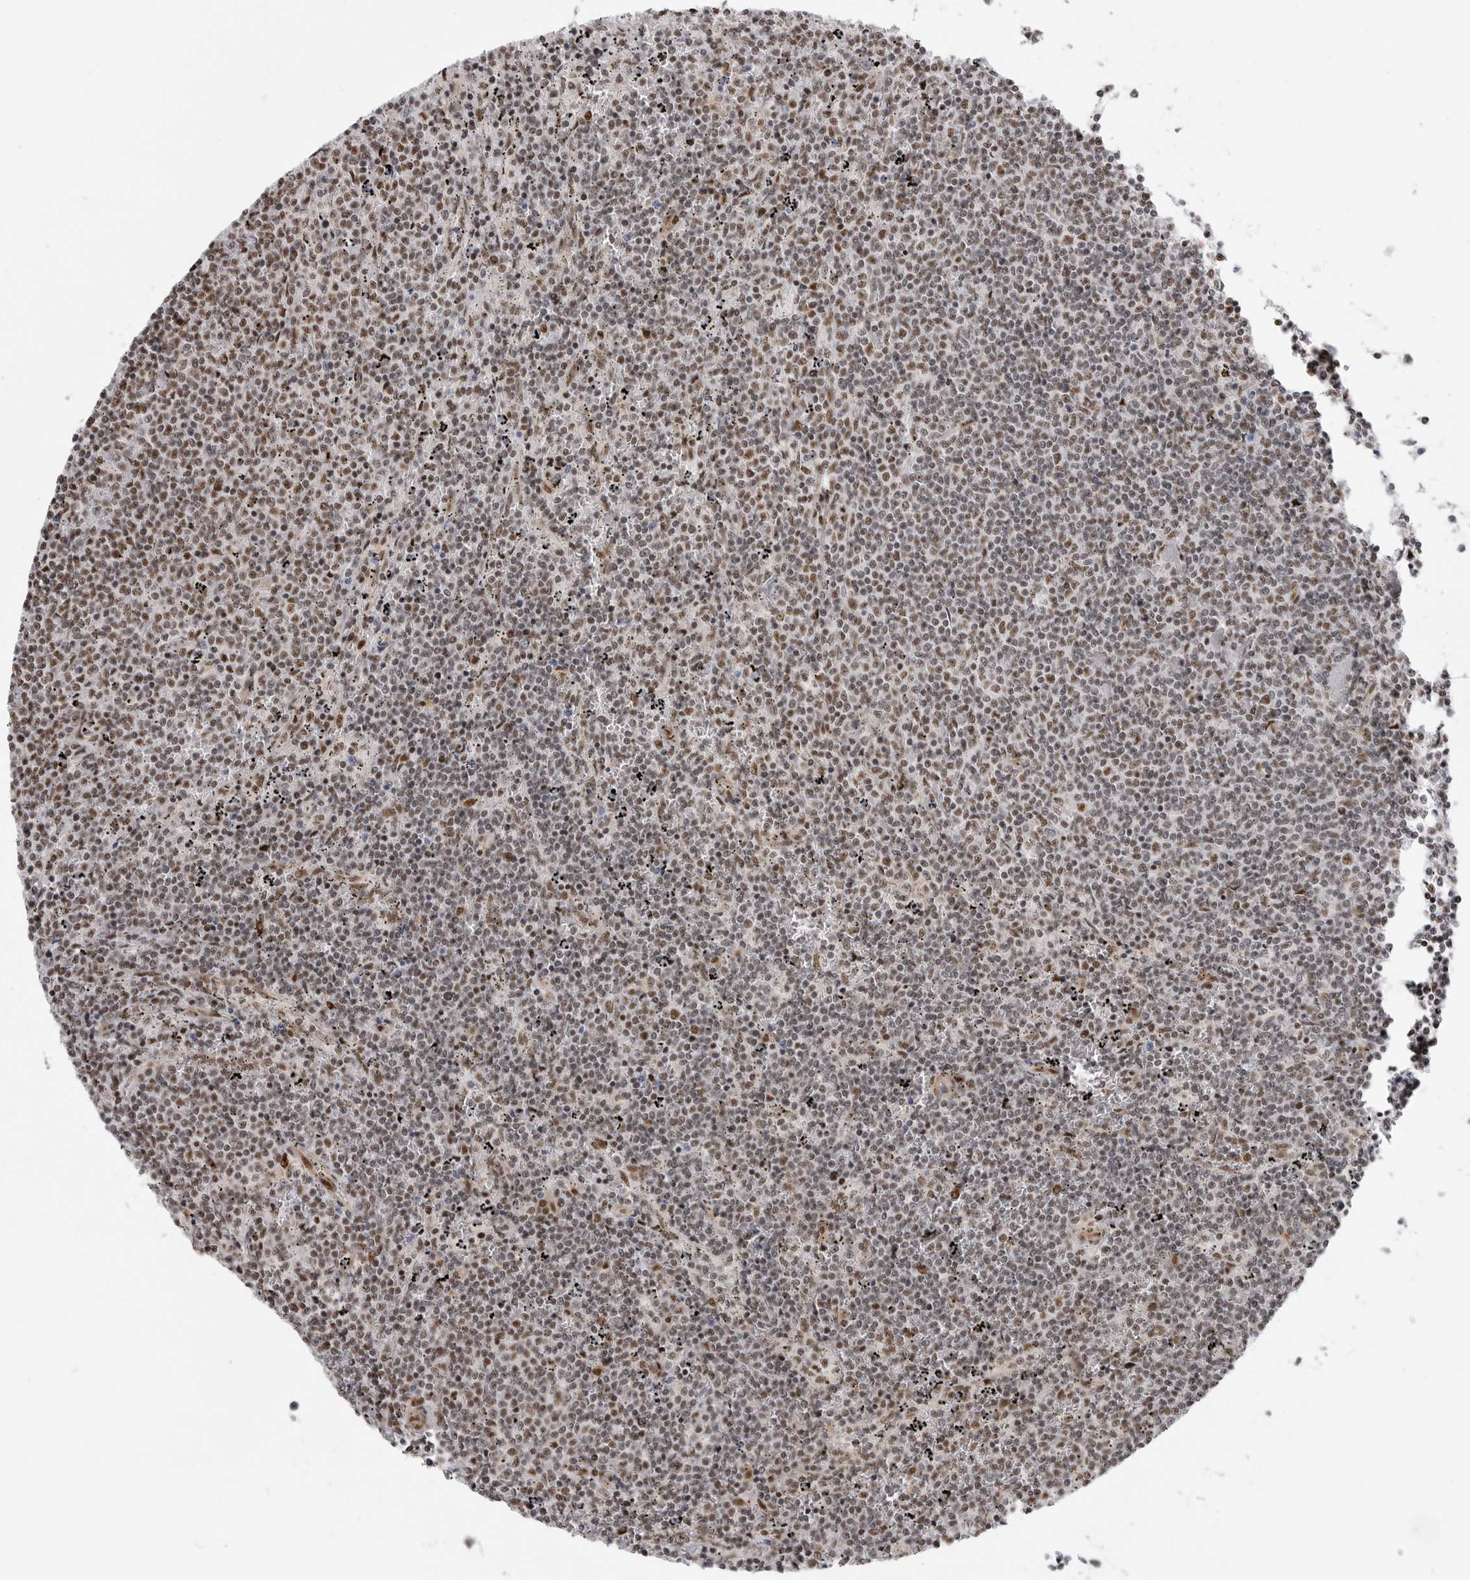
{"staining": {"intensity": "moderate", "quantity": "<25%", "location": "nuclear"}, "tissue": "lymphoma", "cell_type": "Tumor cells", "image_type": "cancer", "snomed": [{"axis": "morphology", "description": "Malignant lymphoma, non-Hodgkin's type, Low grade"}, {"axis": "topography", "description": "Spleen"}], "caption": "This is an image of immunohistochemistry staining of lymphoma, which shows moderate staining in the nuclear of tumor cells.", "gene": "GPATCH2", "patient": {"sex": "female", "age": 50}}